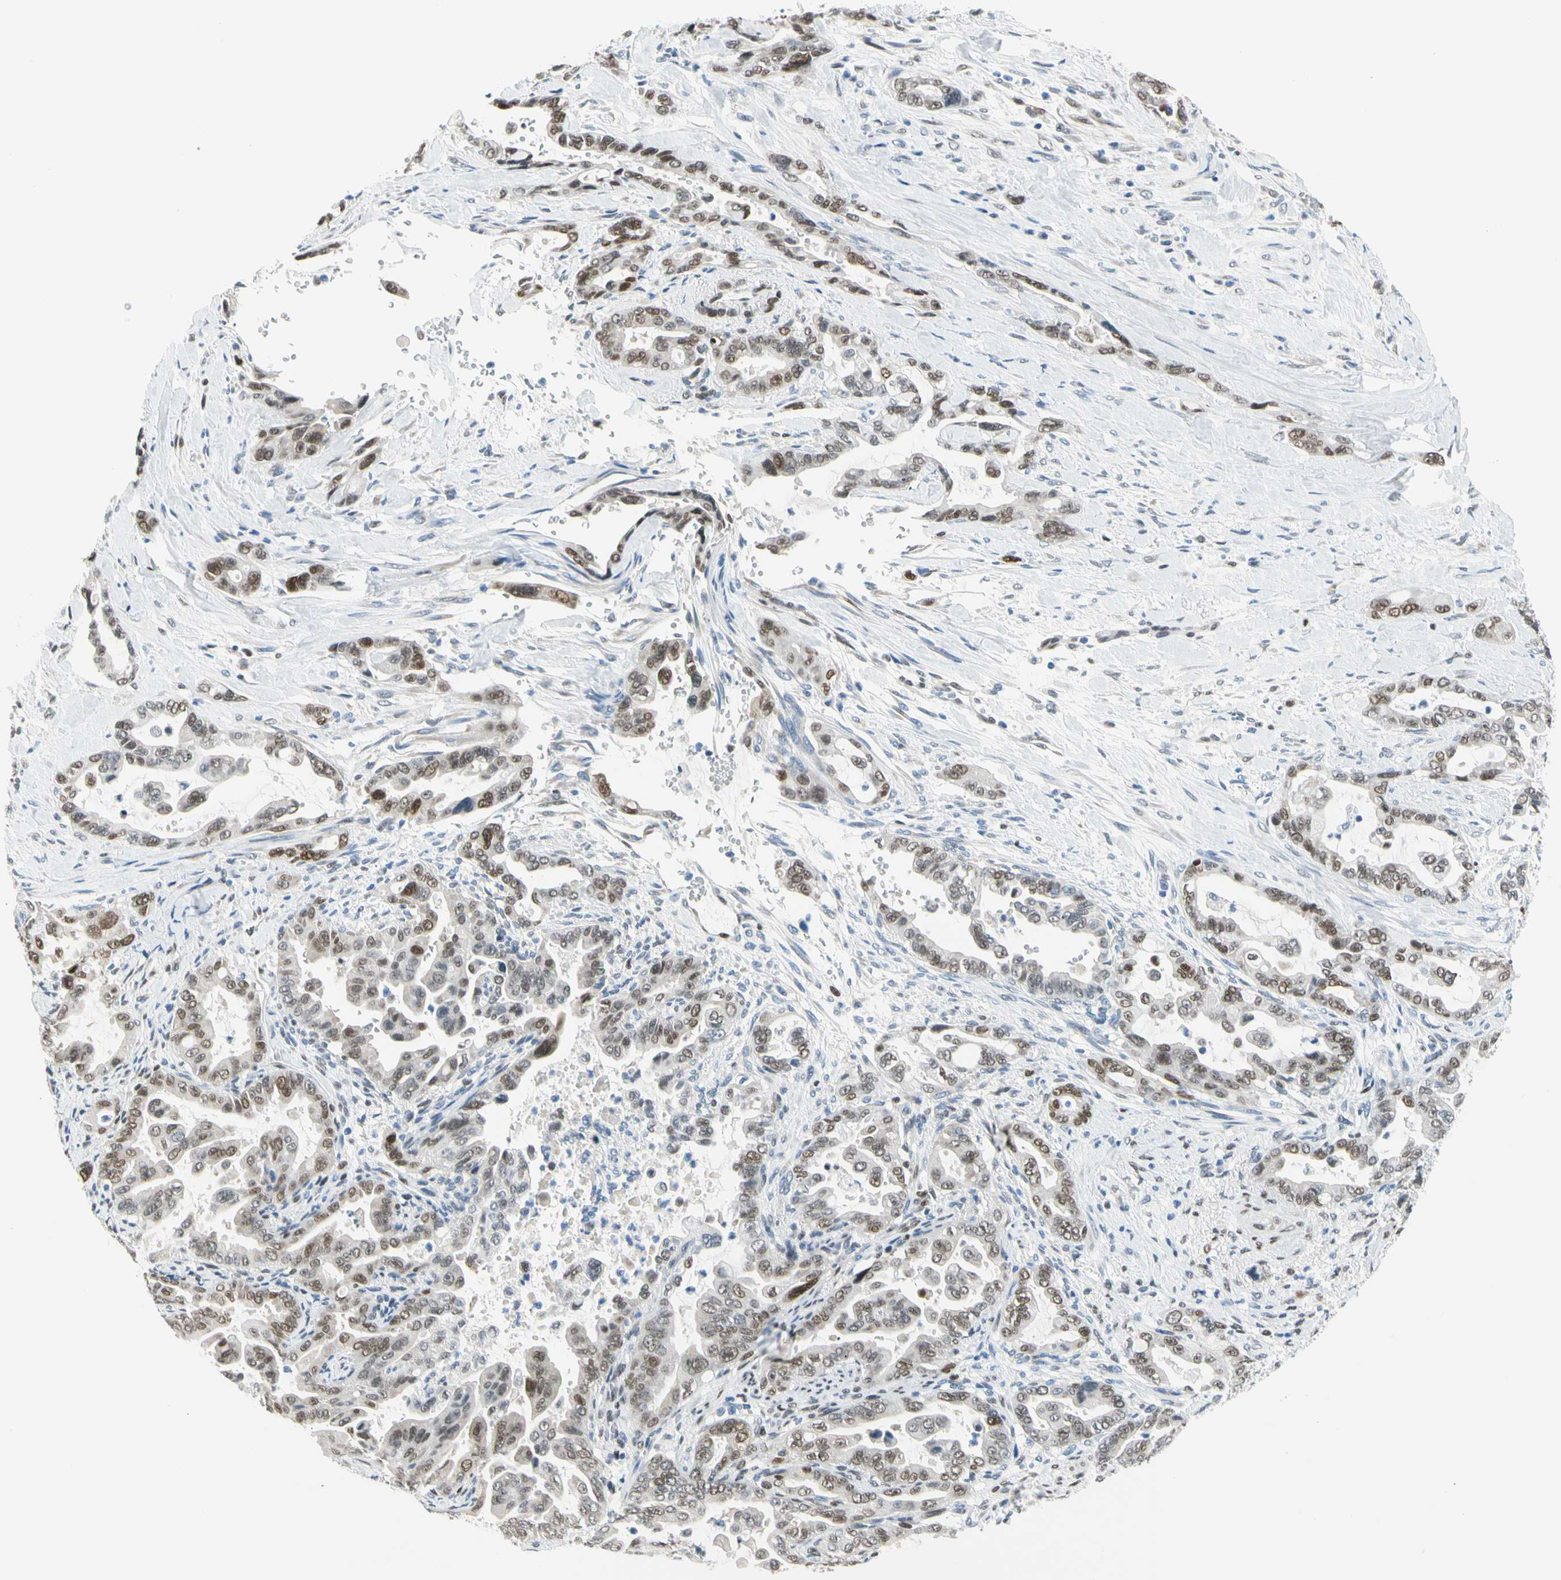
{"staining": {"intensity": "moderate", "quantity": ">75%", "location": "nuclear"}, "tissue": "pancreatic cancer", "cell_type": "Tumor cells", "image_type": "cancer", "snomed": [{"axis": "morphology", "description": "Adenocarcinoma, NOS"}, {"axis": "topography", "description": "Pancreas"}], "caption": "Pancreatic adenocarcinoma stained with a protein marker exhibits moderate staining in tumor cells.", "gene": "NFIA", "patient": {"sex": "male", "age": 70}}